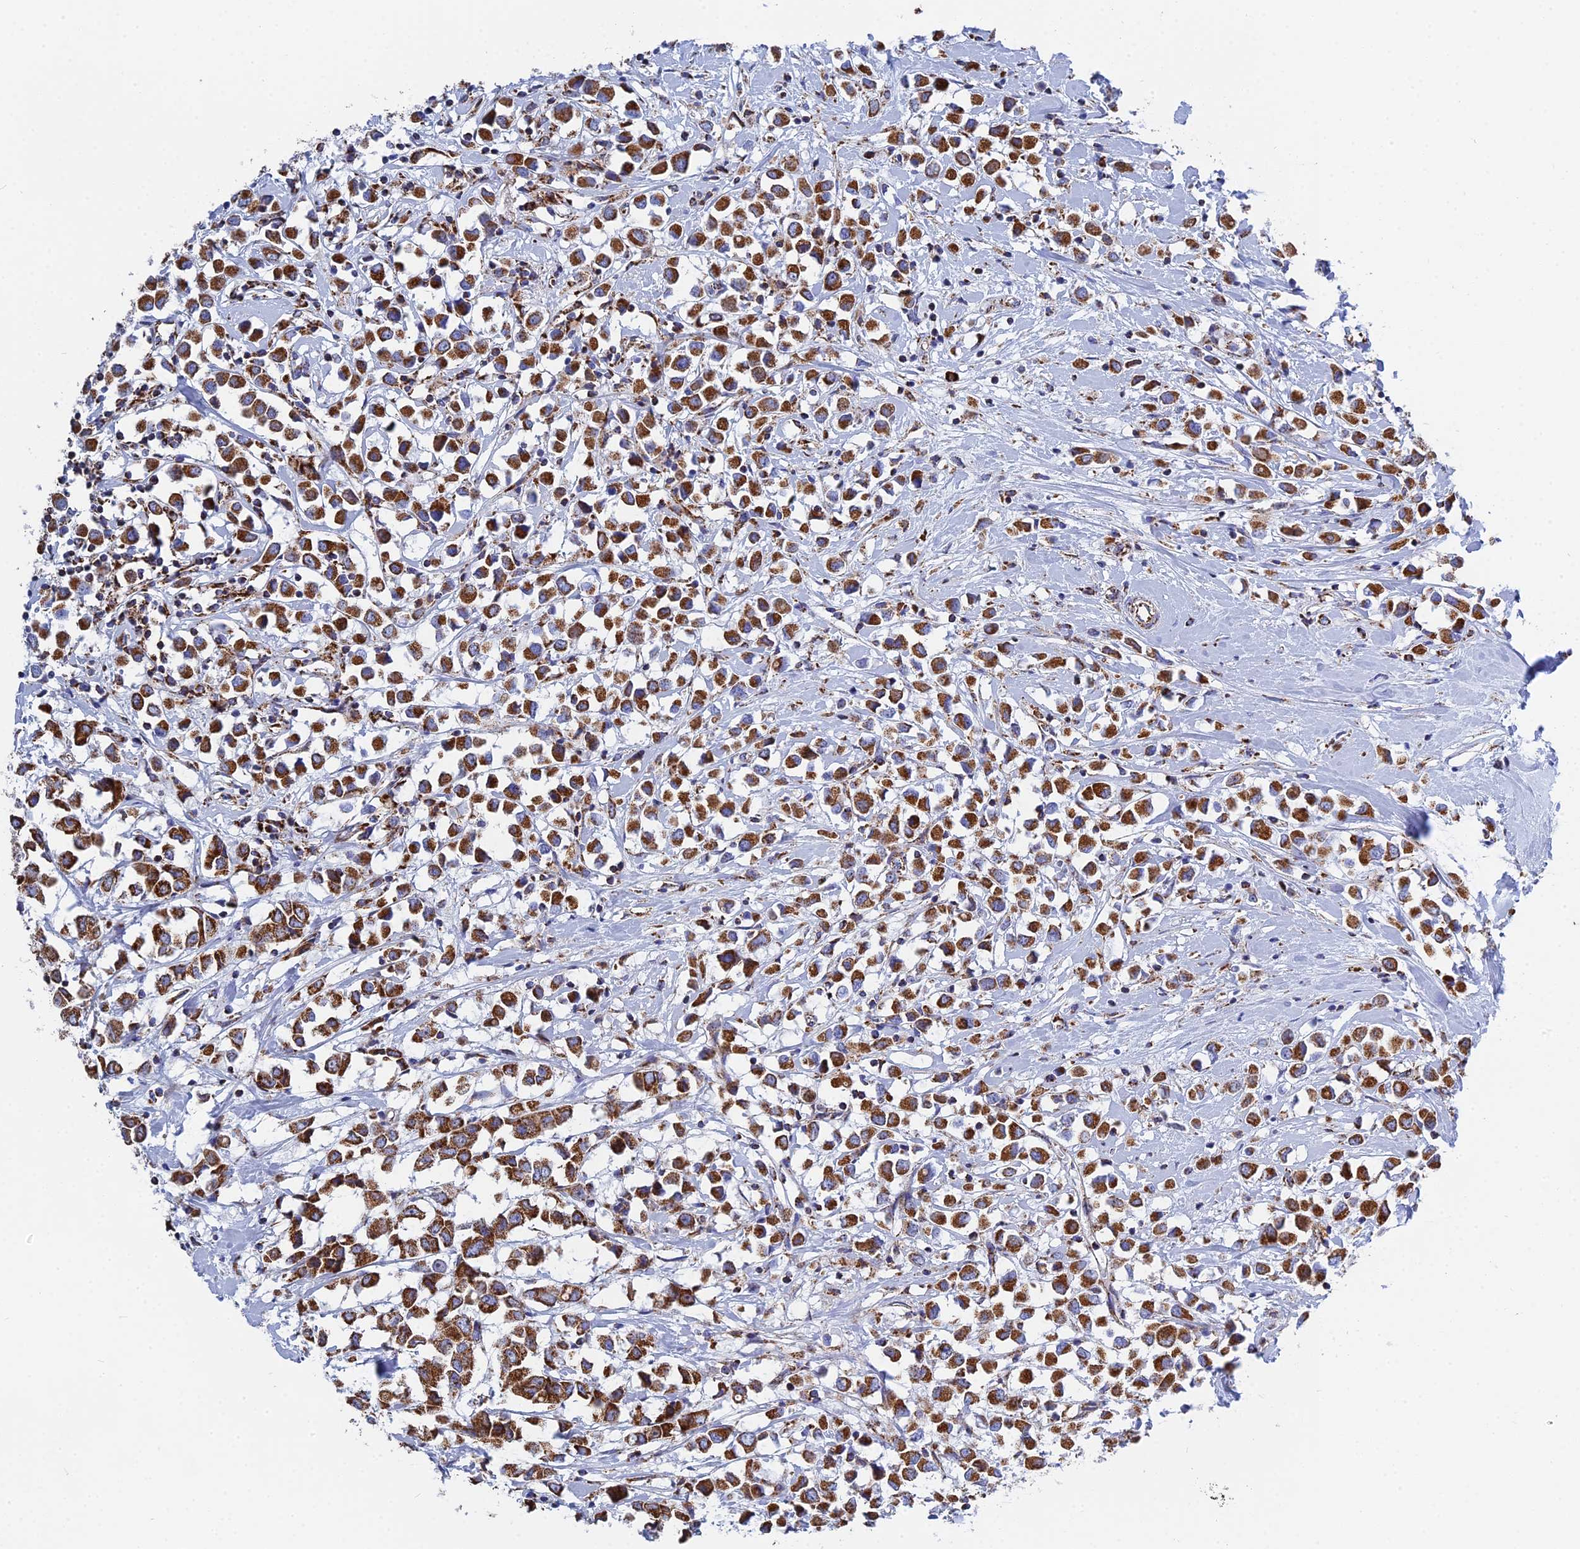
{"staining": {"intensity": "strong", "quantity": ">75%", "location": "cytoplasmic/membranous"}, "tissue": "breast cancer", "cell_type": "Tumor cells", "image_type": "cancer", "snomed": [{"axis": "morphology", "description": "Duct carcinoma"}, {"axis": "topography", "description": "Breast"}], "caption": "Brown immunohistochemical staining in human breast invasive ductal carcinoma demonstrates strong cytoplasmic/membranous positivity in approximately >75% of tumor cells.", "gene": "NDUFA5", "patient": {"sex": "female", "age": 61}}